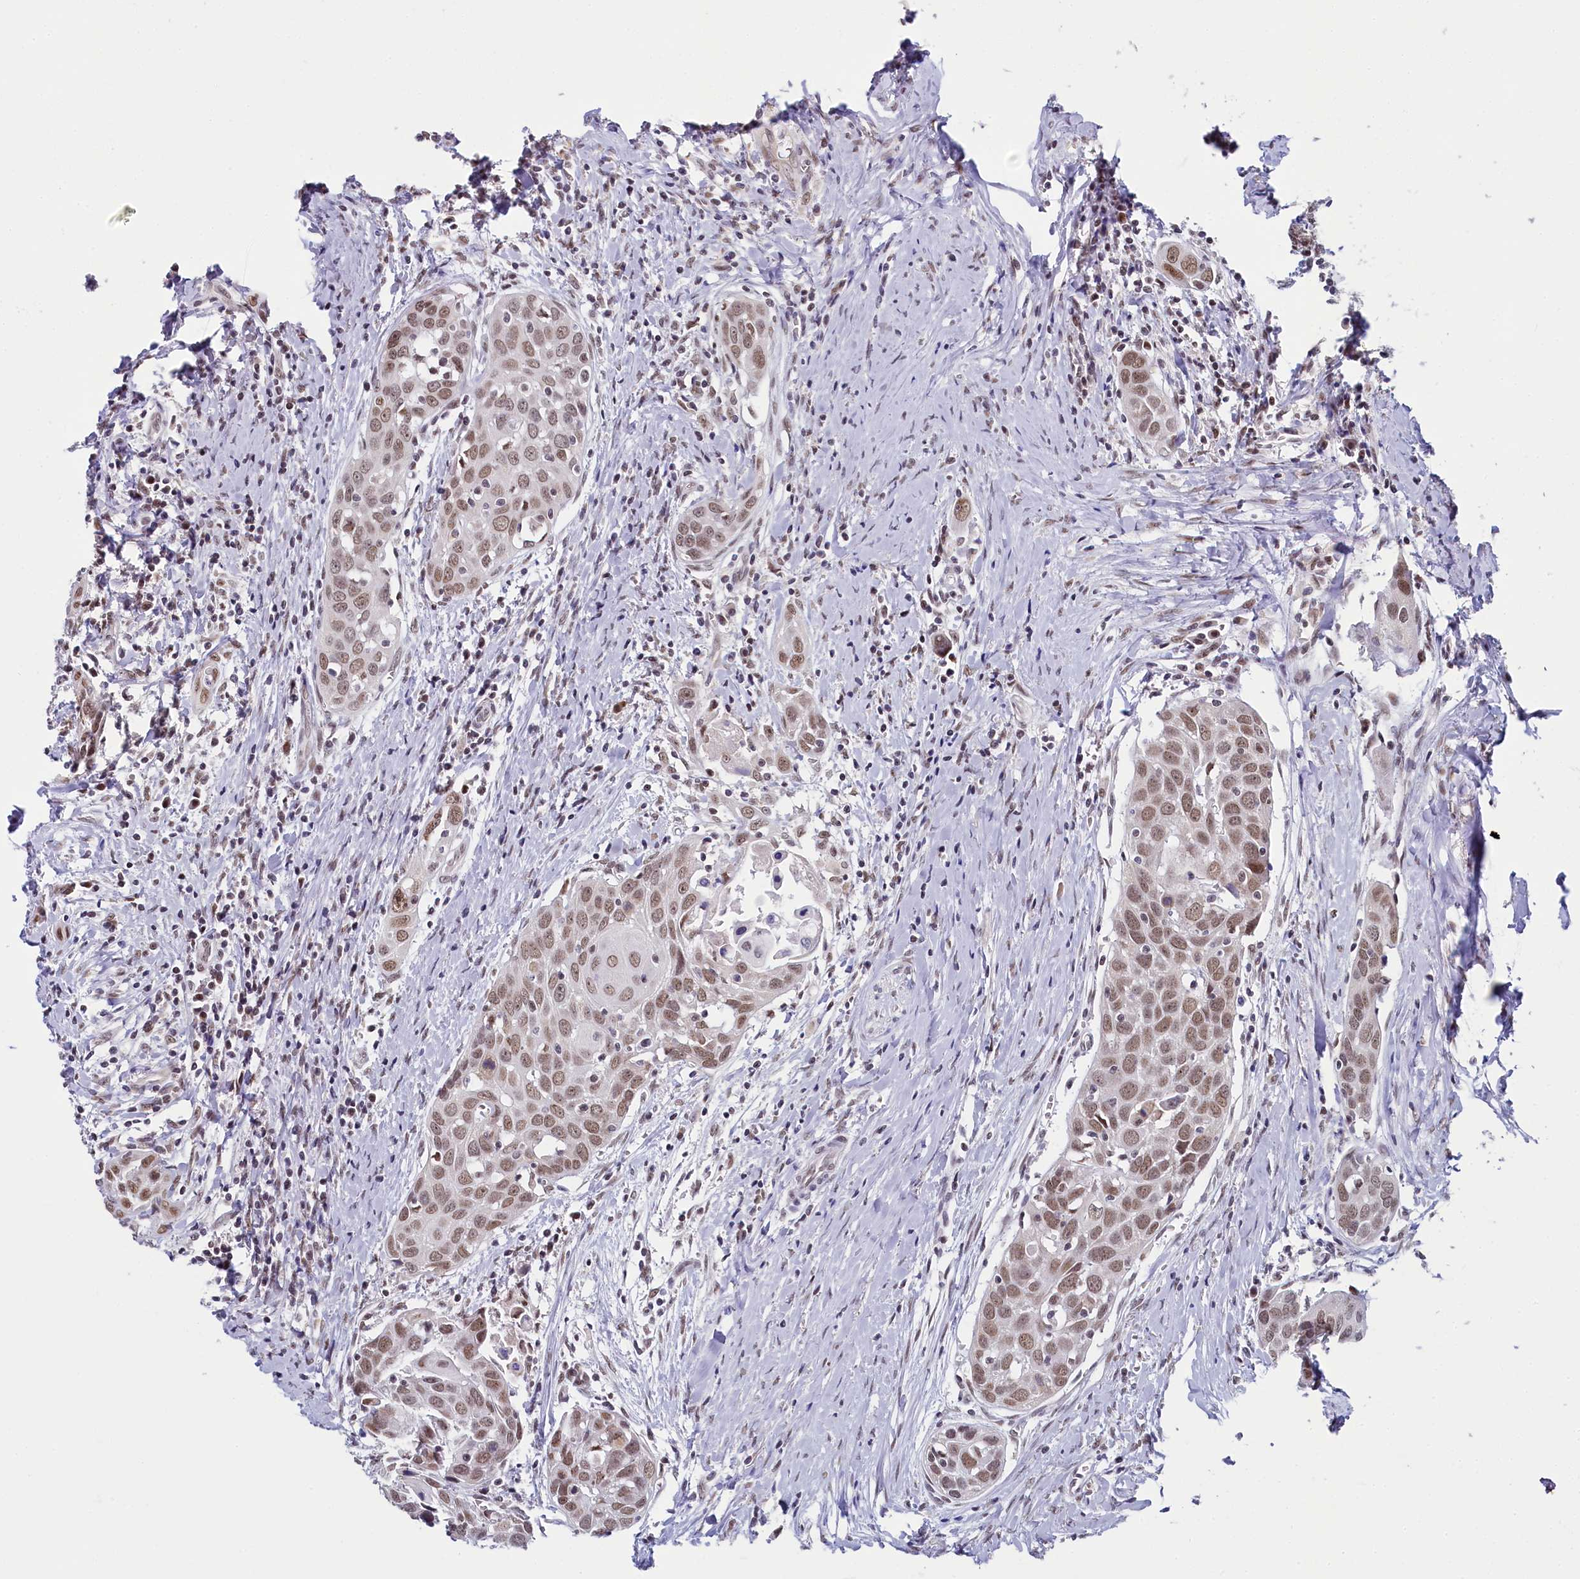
{"staining": {"intensity": "moderate", "quantity": ">75%", "location": "nuclear"}, "tissue": "head and neck cancer", "cell_type": "Tumor cells", "image_type": "cancer", "snomed": [{"axis": "morphology", "description": "Squamous cell carcinoma, NOS"}, {"axis": "topography", "description": "Oral tissue"}, {"axis": "topography", "description": "Head-Neck"}], "caption": "This photomicrograph reveals head and neck cancer stained with immunohistochemistry to label a protein in brown. The nuclear of tumor cells show moderate positivity for the protein. Nuclei are counter-stained blue.", "gene": "PPHLN1", "patient": {"sex": "female", "age": 50}}